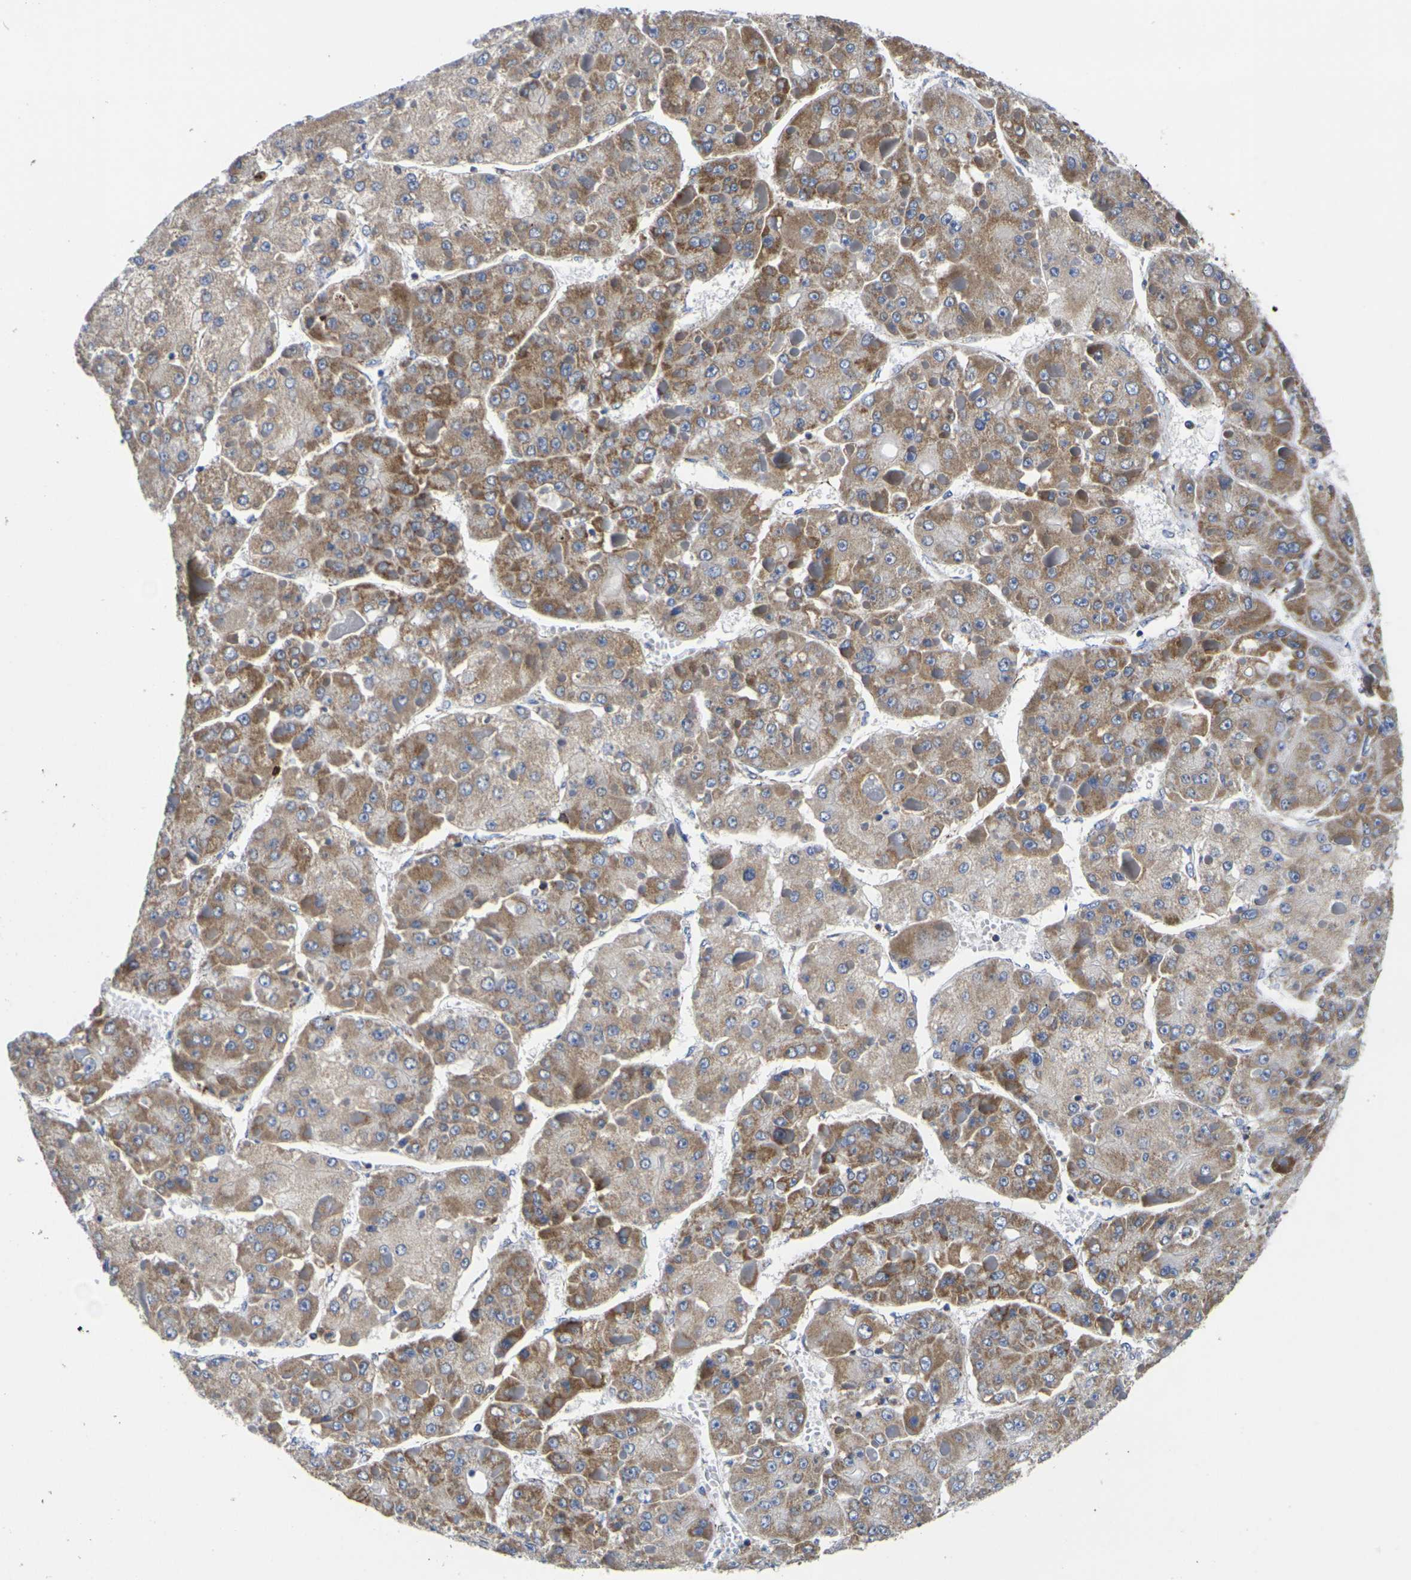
{"staining": {"intensity": "moderate", "quantity": ">75%", "location": "cytoplasmic/membranous"}, "tissue": "liver cancer", "cell_type": "Tumor cells", "image_type": "cancer", "snomed": [{"axis": "morphology", "description": "Carcinoma, Hepatocellular, NOS"}, {"axis": "topography", "description": "Liver"}], "caption": "An image showing moderate cytoplasmic/membranous positivity in approximately >75% of tumor cells in liver cancer (hepatocellular carcinoma), as visualized by brown immunohistochemical staining.", "gene": "P2RY11", "patient": {"sex": "female", "age": 73}}